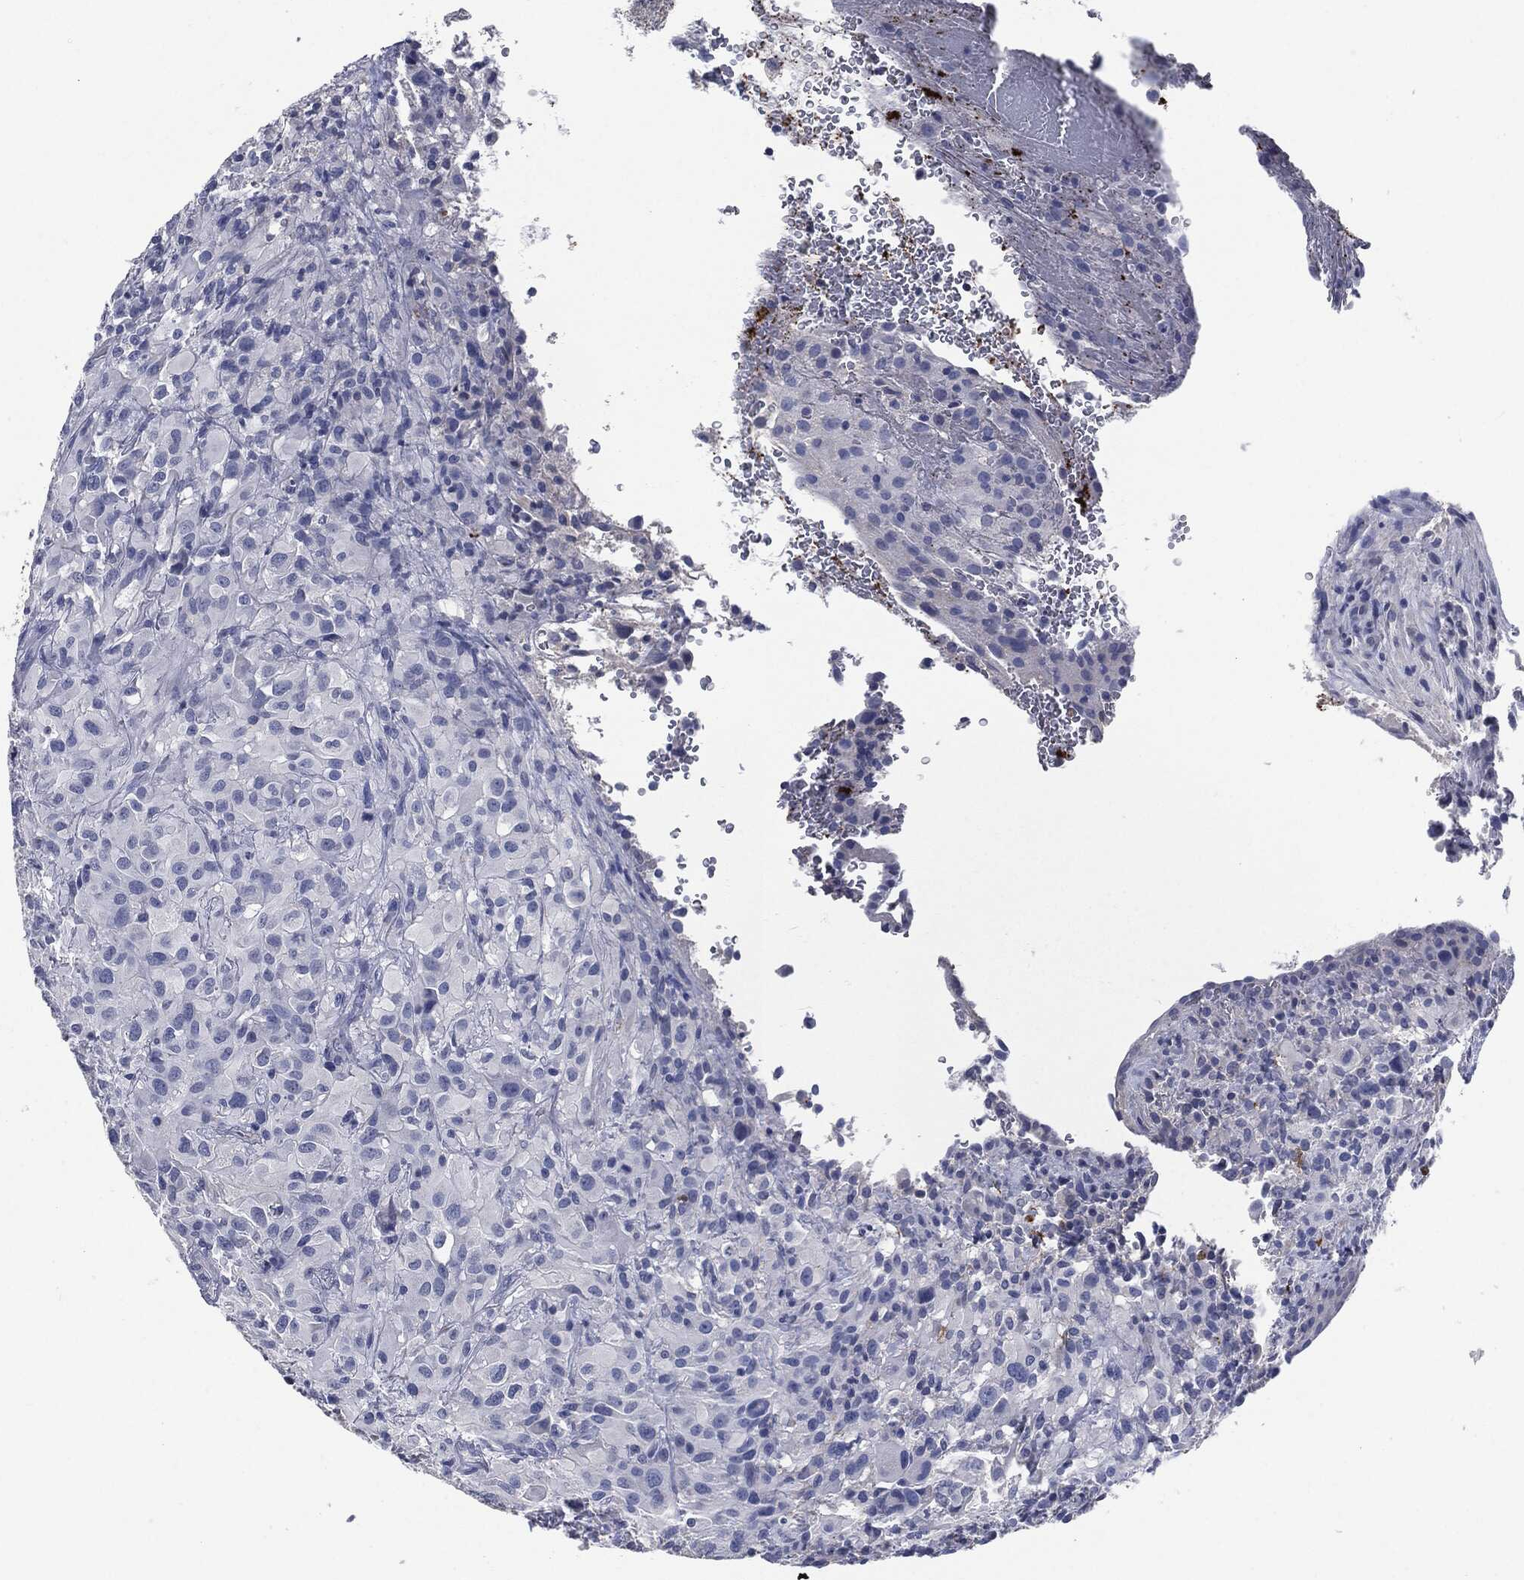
{"staining": {"intensity": "negative", "quantity": "none", "location": "none"}, "tissue": "glioma", "cell_type": "Tumor cells", "image_type": "cancer", "snomed": [{"axis": "morphology", "description": "Glioma, malignant, High grade"}, {"axis": "topography", "description": "Cerebral cortex"}], "caption": "Tumor cells show no significant protein staining in malignant glioma (high-grade).", "gene": "CD27", "patient": {"sex": "male", "age": 35}}